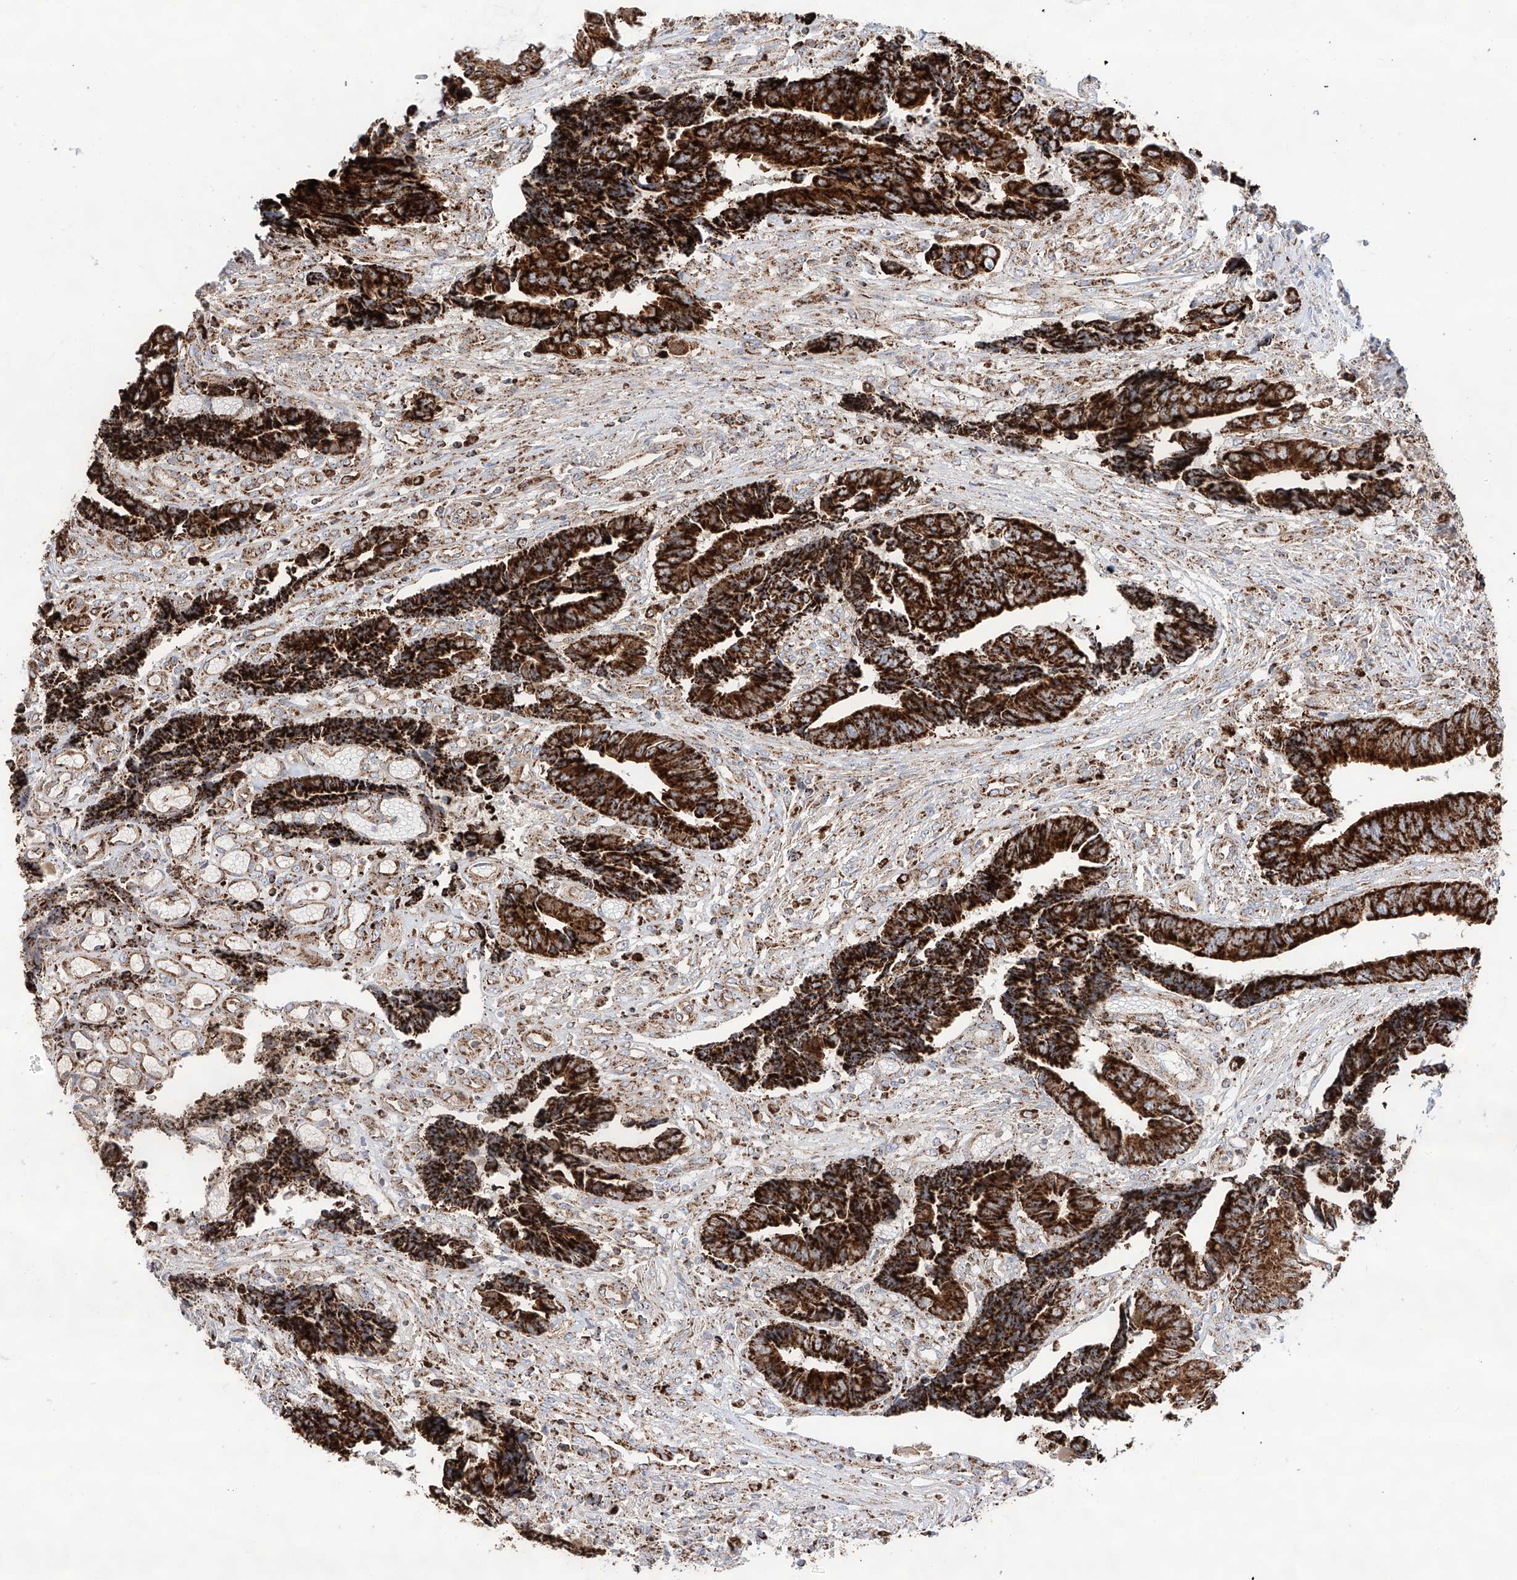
{"staining": {"intensity": "strong", "quantity": ">75%", "location": "cytoplasmic/membranous"}, "tissue": "colorectal cancer", "cell_type": "Tumor cells", "image_type": "cancer", "snomed": [{"axis": "morphology", "description": "Adenocarcinoma, NOS"}, {"axis": "topography", "description": "Rectum"}], "caption": "A brown stain highlights strong cytoplasmic/membranous expression of a protein in colorectal cancer (adenocarcinoma) tumor cells.", "gene": "TTC27", "patient": {"sex": "male", "age": 84}}